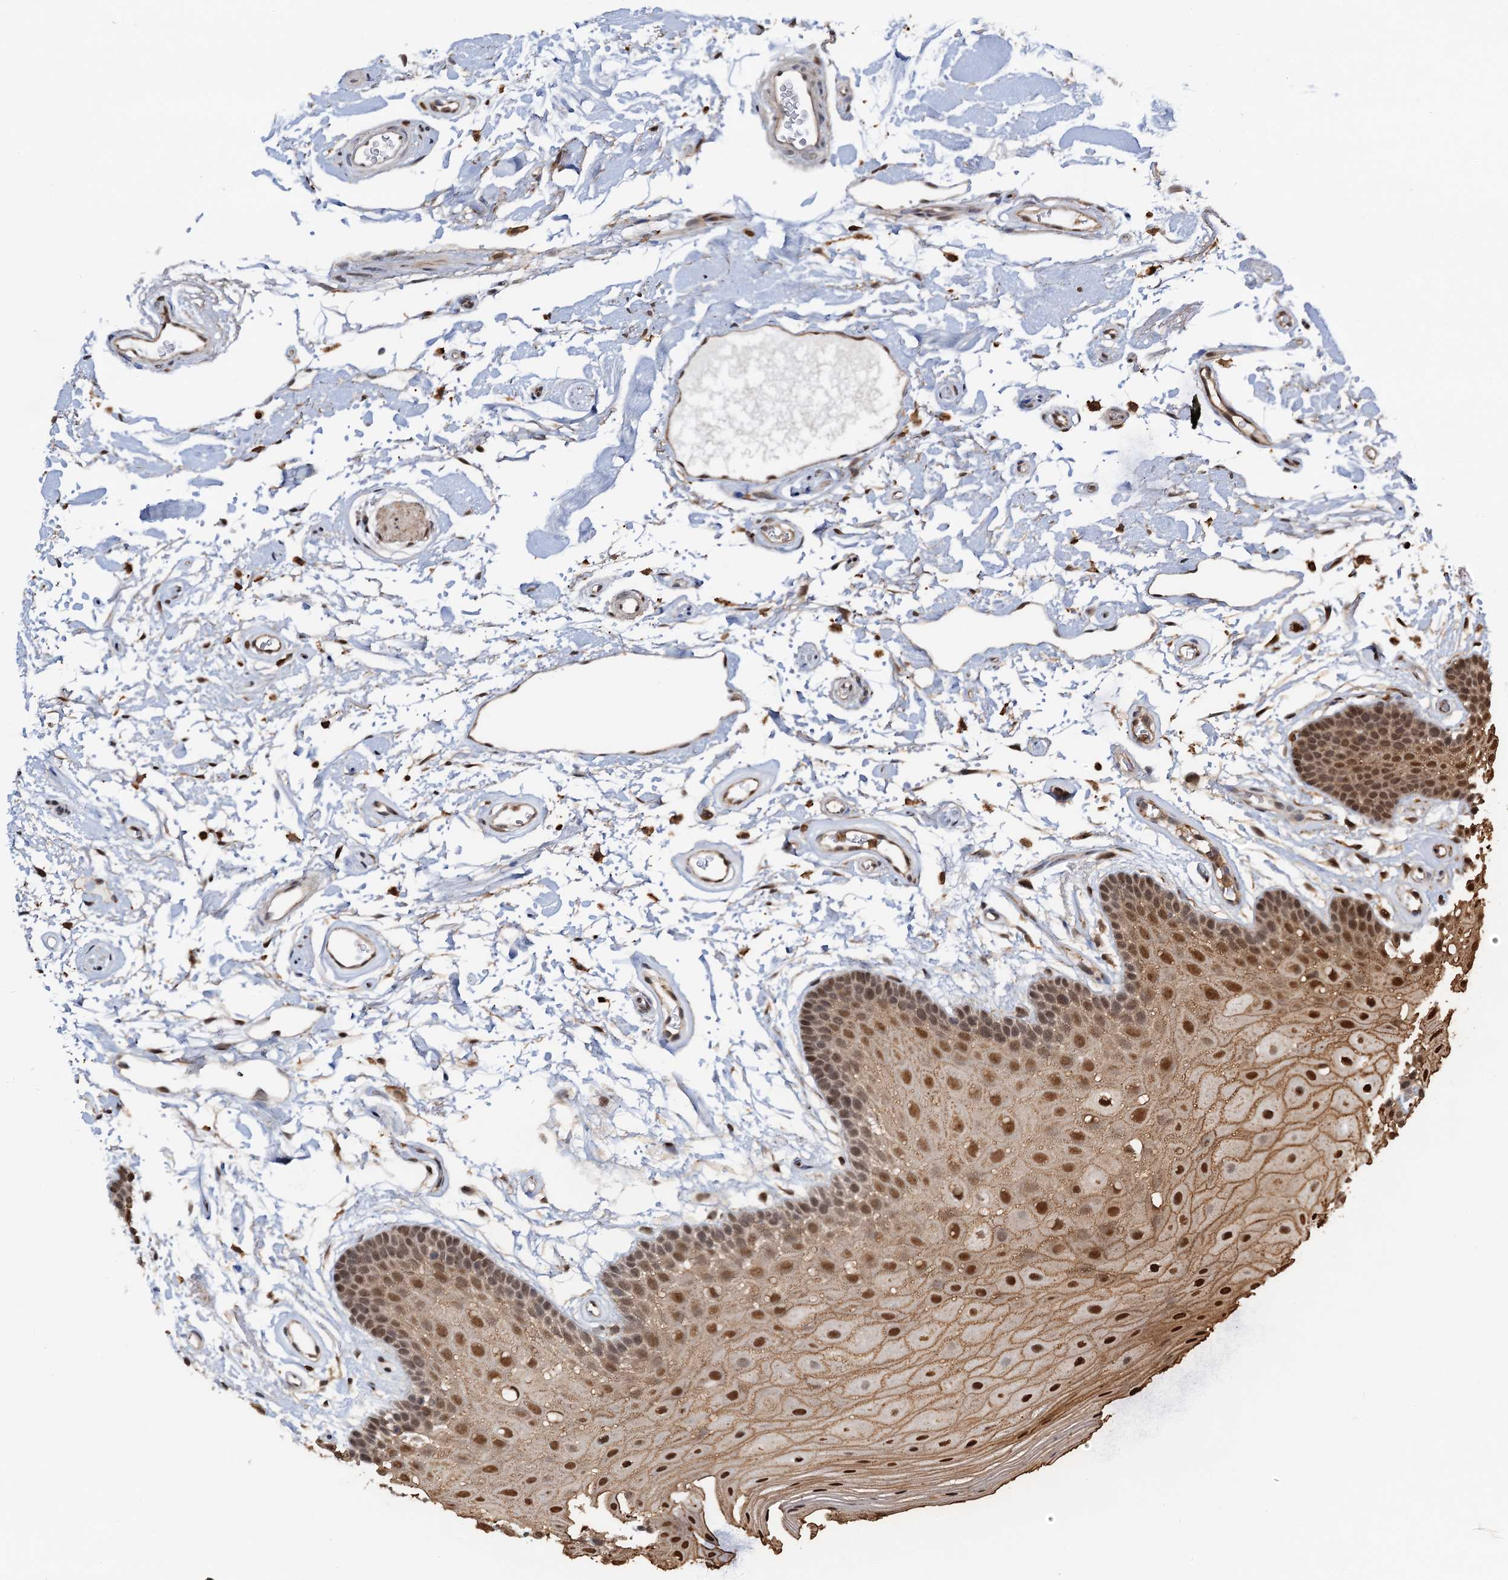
{"staining": {"intensity": "moderate", "quantity": "25%-75%", "location": "cytoplasmic/membranous,nuclear"}, "tissue": "oral mucosa", "cell_type": "Squamous epithelial cells", "image_type": "normal", "snomed": [{"axis": "morphology", "description": "Normal tissue, NOS"}, {"axis": "topography", "description": "Oral tissue"}], "caption": "Squamous epithelial cells show moderate cytoplasmic/membranous,nuclear staining in about 25%-75% of cells in benign oral mucosa. The staining was performed using DAB to visualize the protein expression in brown, while the nuclei were stained in blue with hematoxylin (Magnification: 20x).", "gene": "ZNF609", "patient": {"sex": "male", "age": 62}}